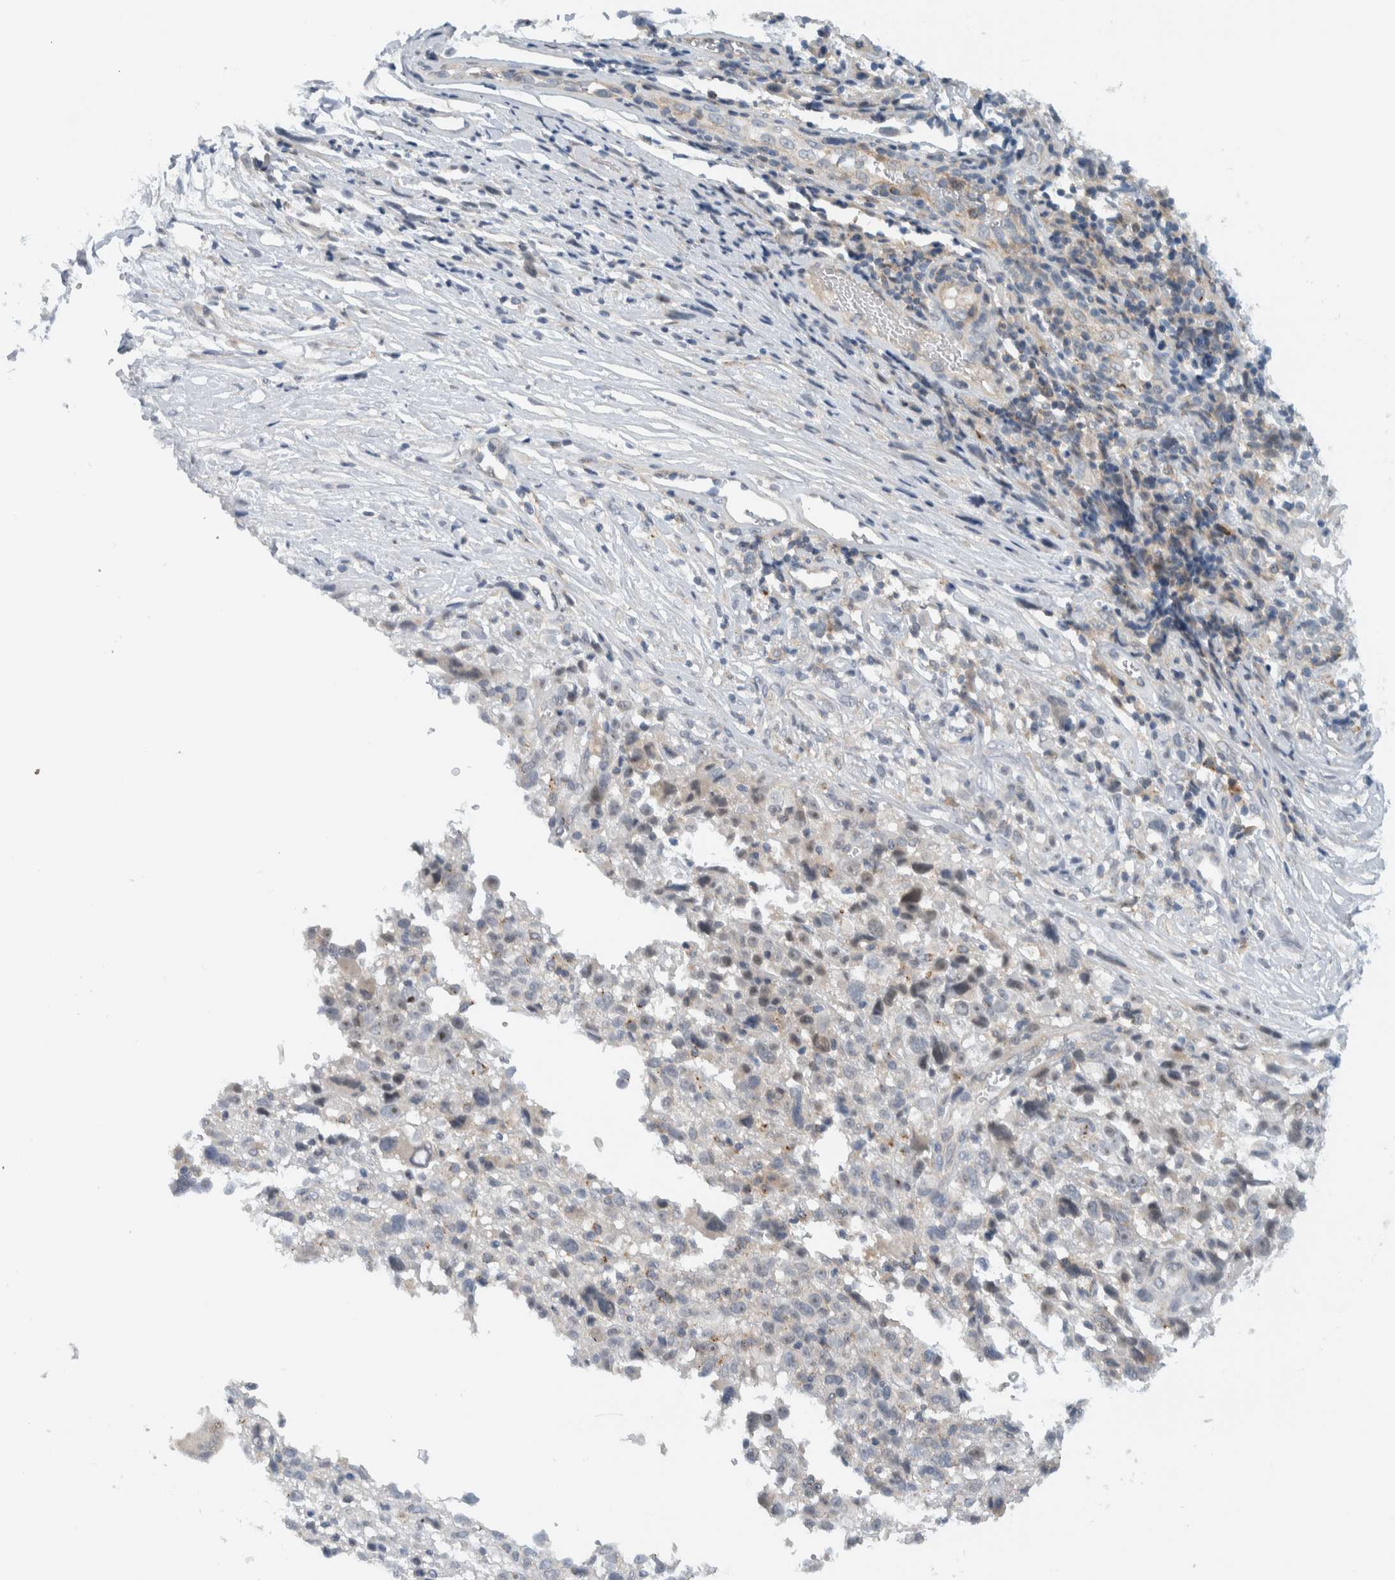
{"staining": {"intensity": "negative", "quantity": "none", "location": "none"}, "tissue": "melanoma", "cell_type": "Tumor cells", "image_type": "cancer", "snomed": [{"axis": "morphology", "description": "Malignant melanoma, NOS"}, {"axis": "topography", "description": "Skin"}], "caption": "This is an immunohistochemistry photomicrograph of human malignant melanoma. There is no expression in tumor cells.", "gene": "MPRIP", "patient": {"sex": "female", "age": 55}}